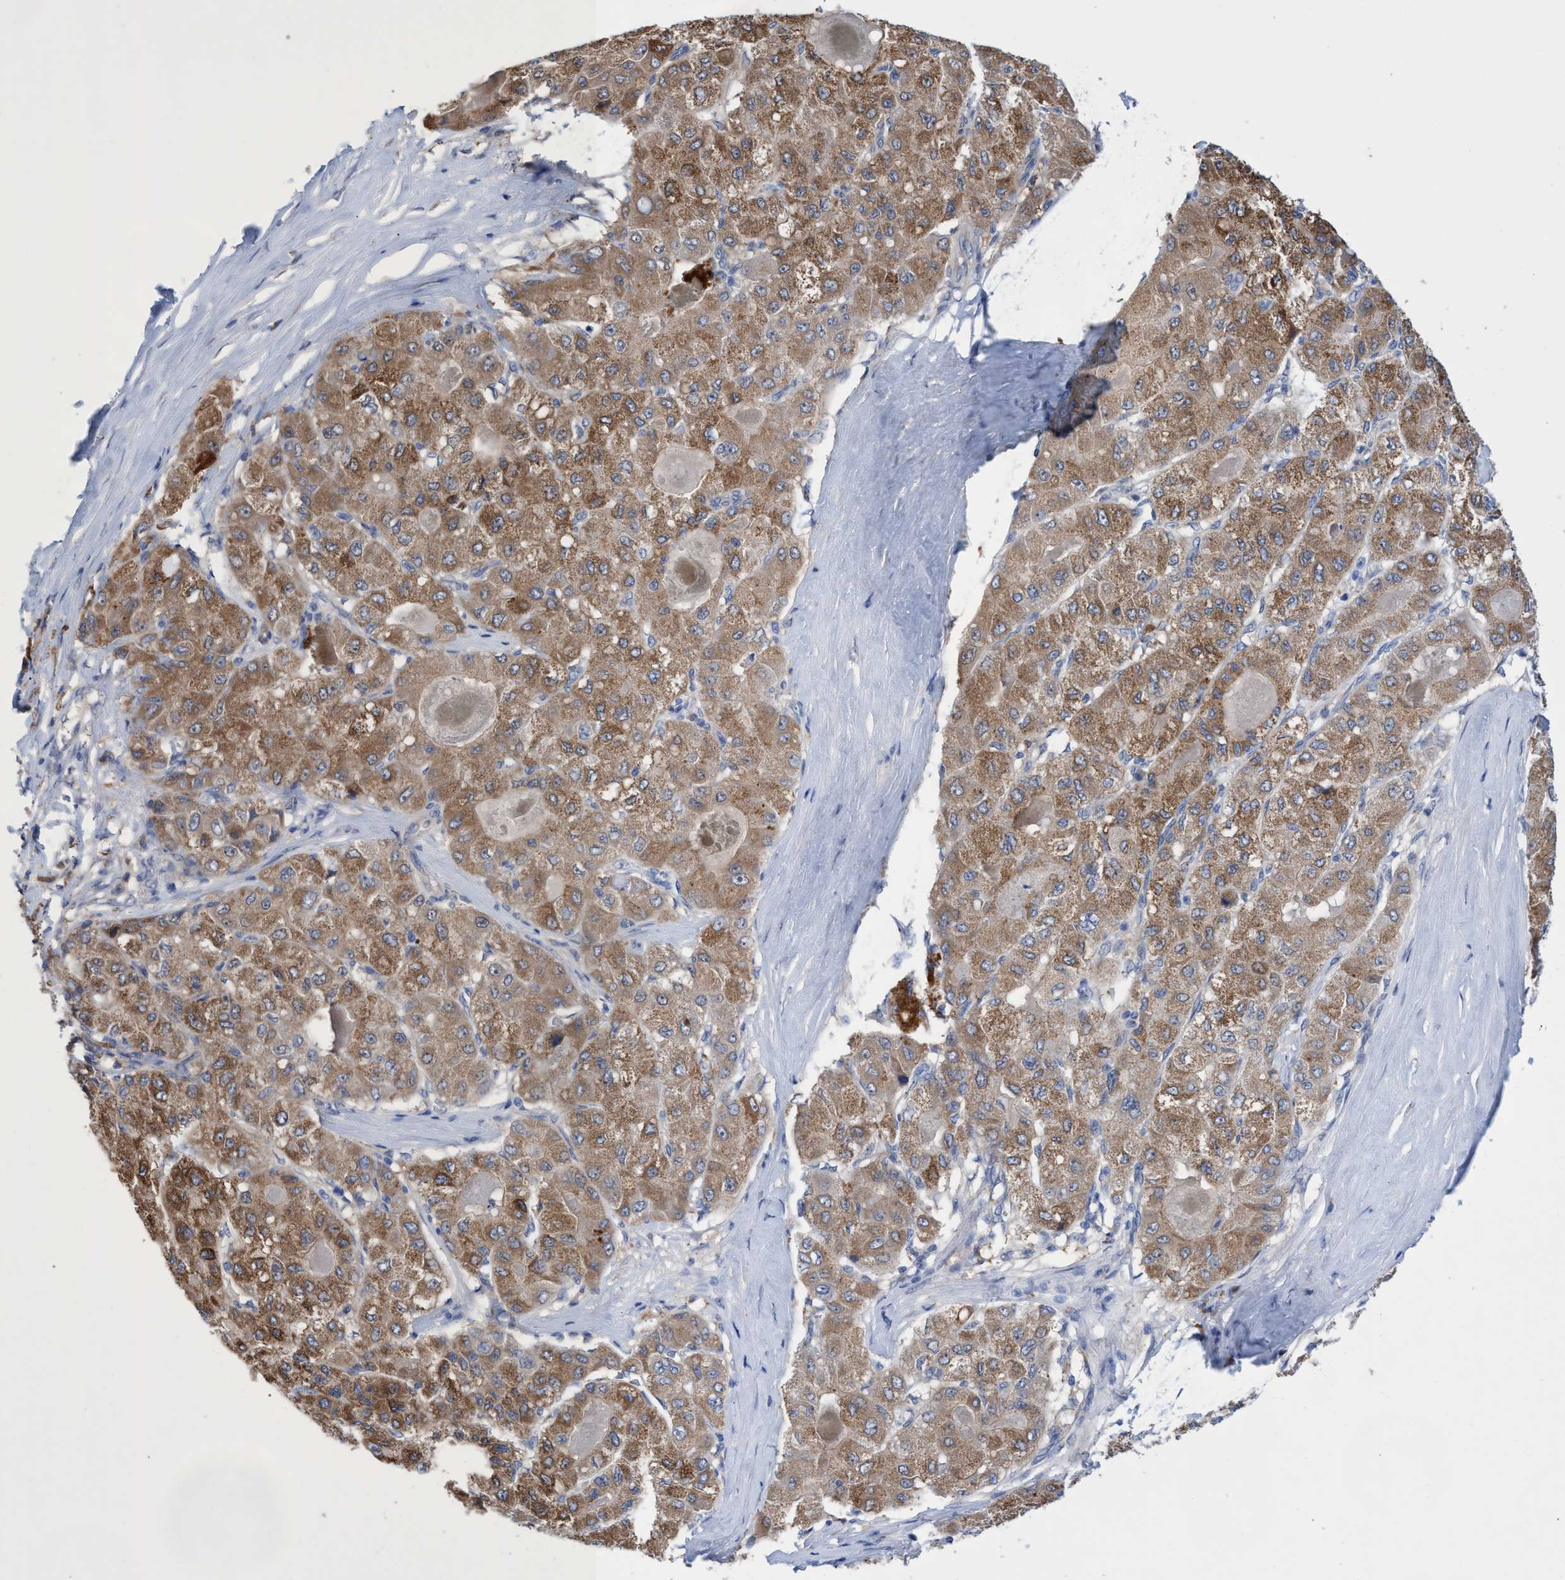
{"staining": {"intensity": "moderate", "quantity": ">75%", "location": "cytoplasmic/membranous"}, "tissue": "liver cancer", "cell_type": "Tumor cells", "image_type": "cancer", "snomed": [{"axis": "morphology", "description": "Carcinoma, Hepatocellular, NOS"}, {"axis": "topography", "description": "Liver"}], "caption": "This is an image of immunohistochemistry staining of liver cancer (hepatocellular carcinoma), which shows moderate expression in the cytoplasmic/membranous of tumor cells.", "gene": "SVEP1", "patient": {"sex": "male", "age": 80}}